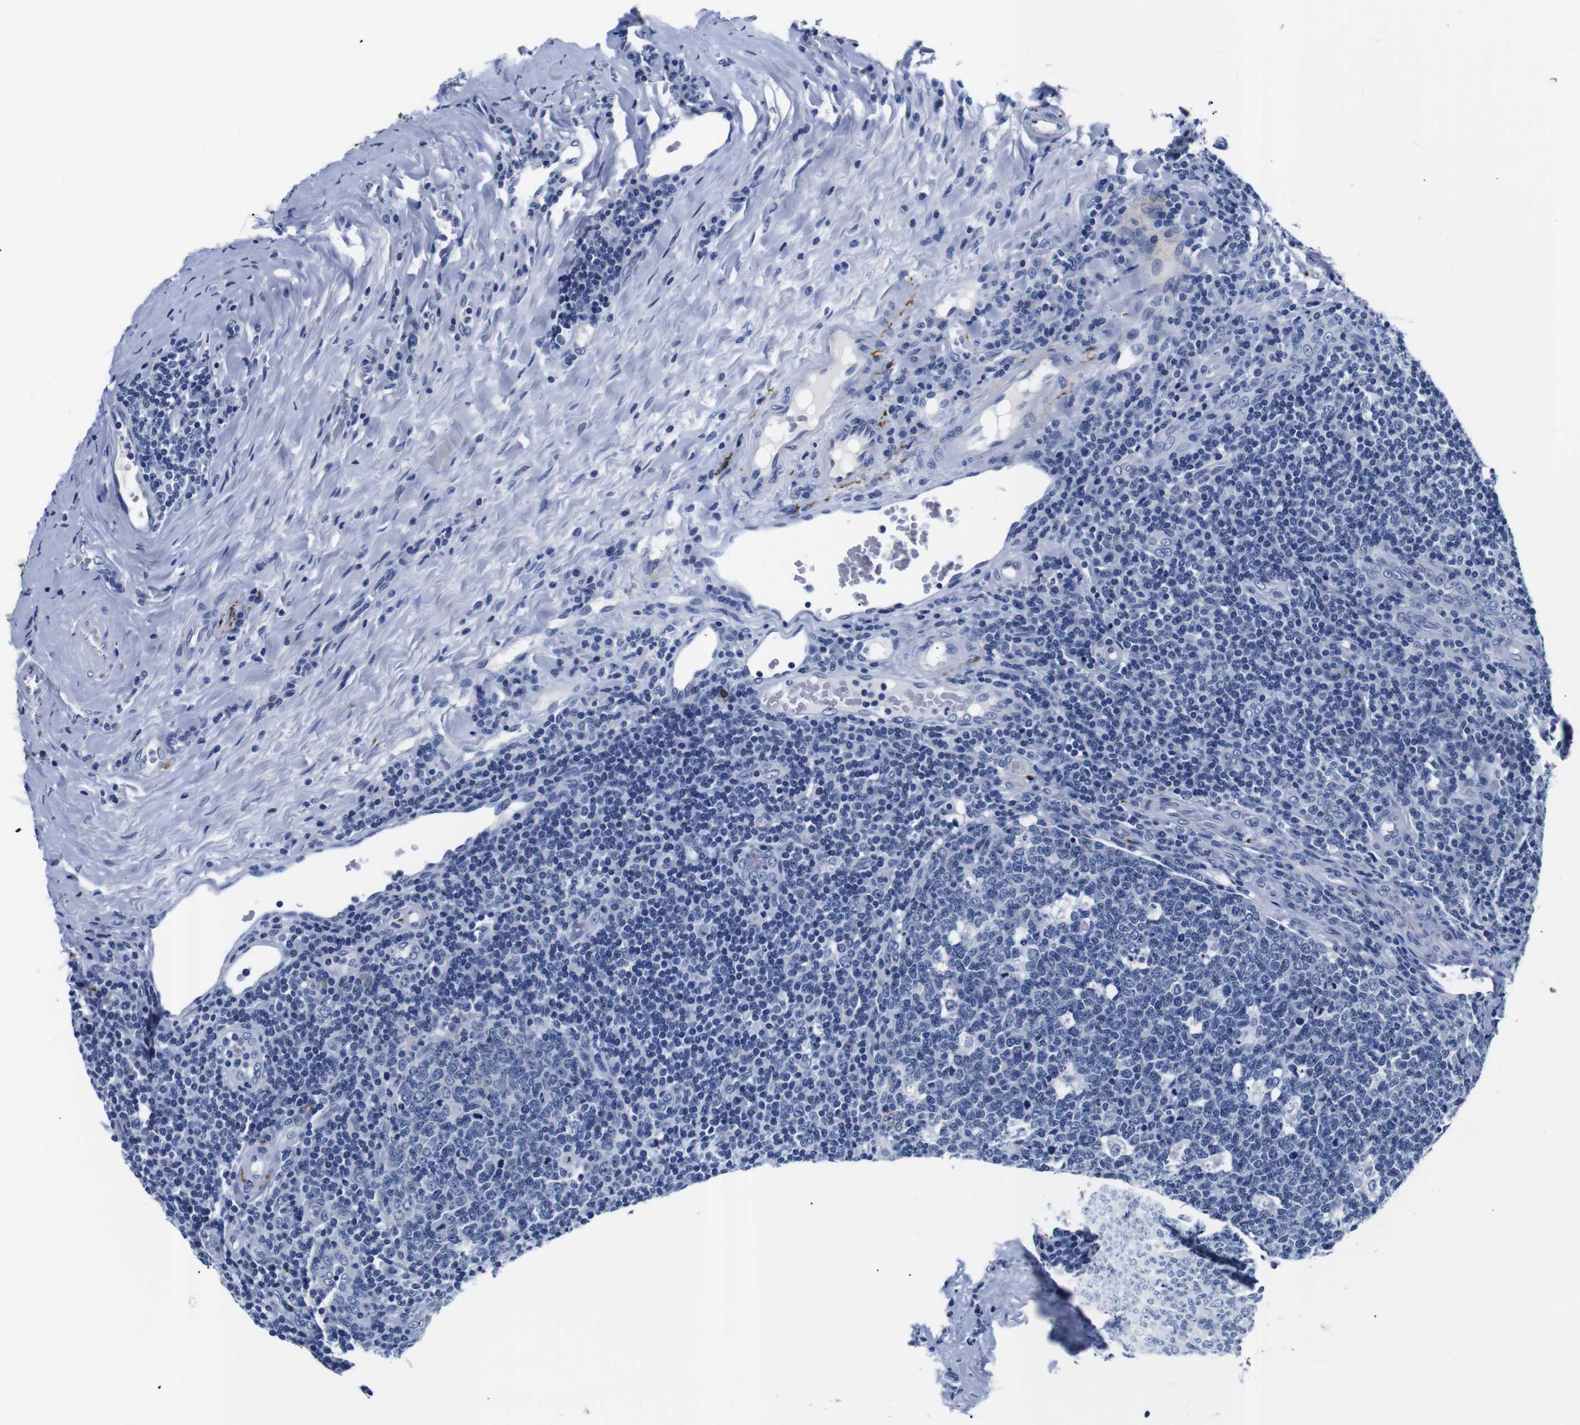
{"staining": {"intensity": "negative", "quantity": "none", "location": "none"}, "tissue": "tonsil", "cell_type": "Germinal center cells", "image_type": "normal", "snomed": [{"axis": "morphology", "description": "Normal tissue, NOS"}, {"axis": "topography", "description": "Tonsil"}], "caption": "An IHC histopathology image of unremarkable tonsil is shown. There is no staining in germinal center cells of tonsil.", "gene": "GAP43", "patient": {"sex": "male", "age": 17}}